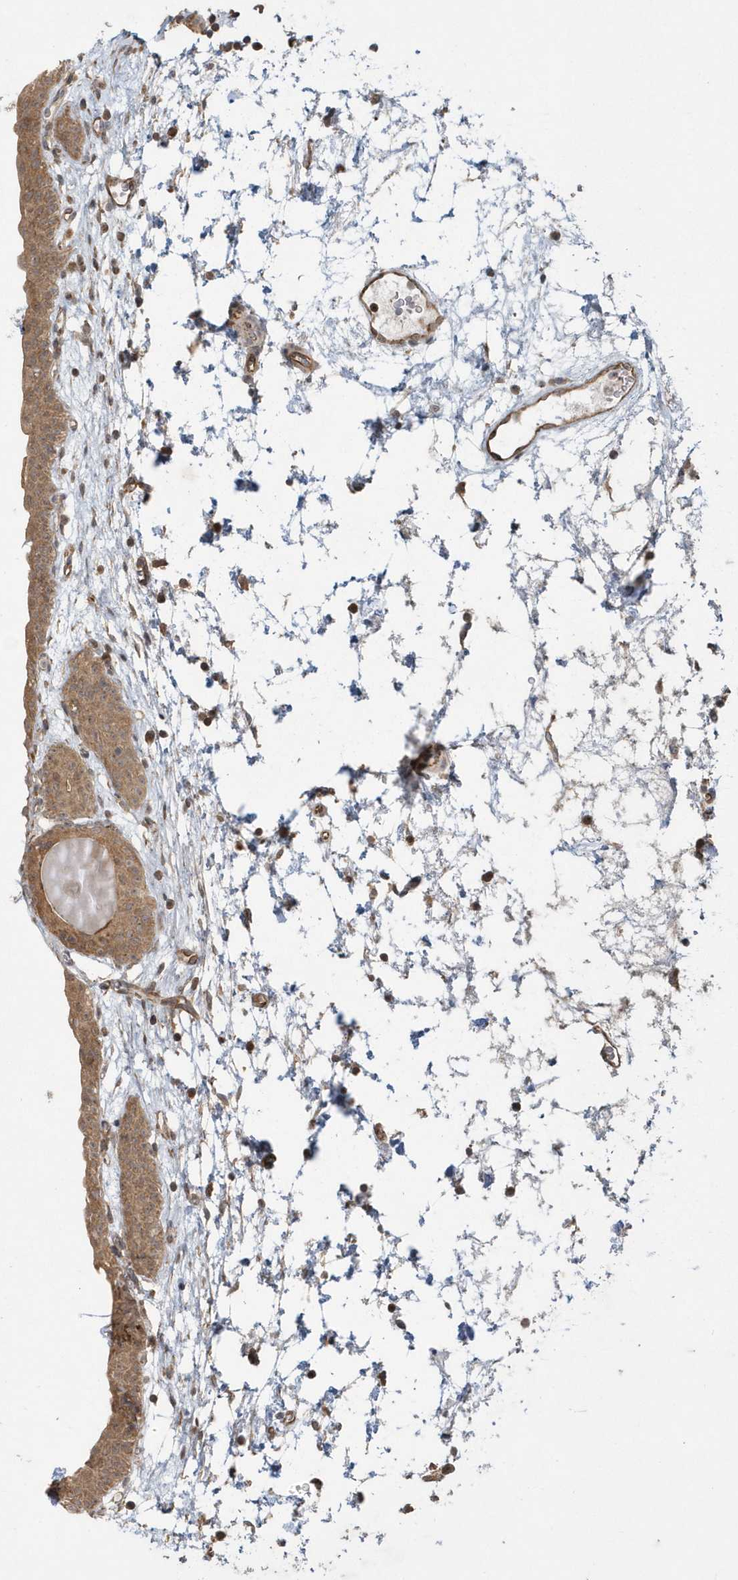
{"staining": {"intensity": "strong", "quantity": "25%-75%", "location": "cytoplasmic/membranous"}, "tissue": "urinary bladder", "cell_type": "Urothelial cells", "image_type": "normal", "snomed": [{"axis": "morphology", "description": "Normal tissue, NOS"}, {"axis": "topography", "description": "Urinary bladder"}], "caption": "This photomicrograph reveals immunohistochemistry (IHC) staining of normal human urinary bladder, with high strong cytoplasmic/membranous positivity in approximately 25%-75% of urothelial cells.", "gene": "THG1L", "patient": {"sex": "male", "age": 83}}